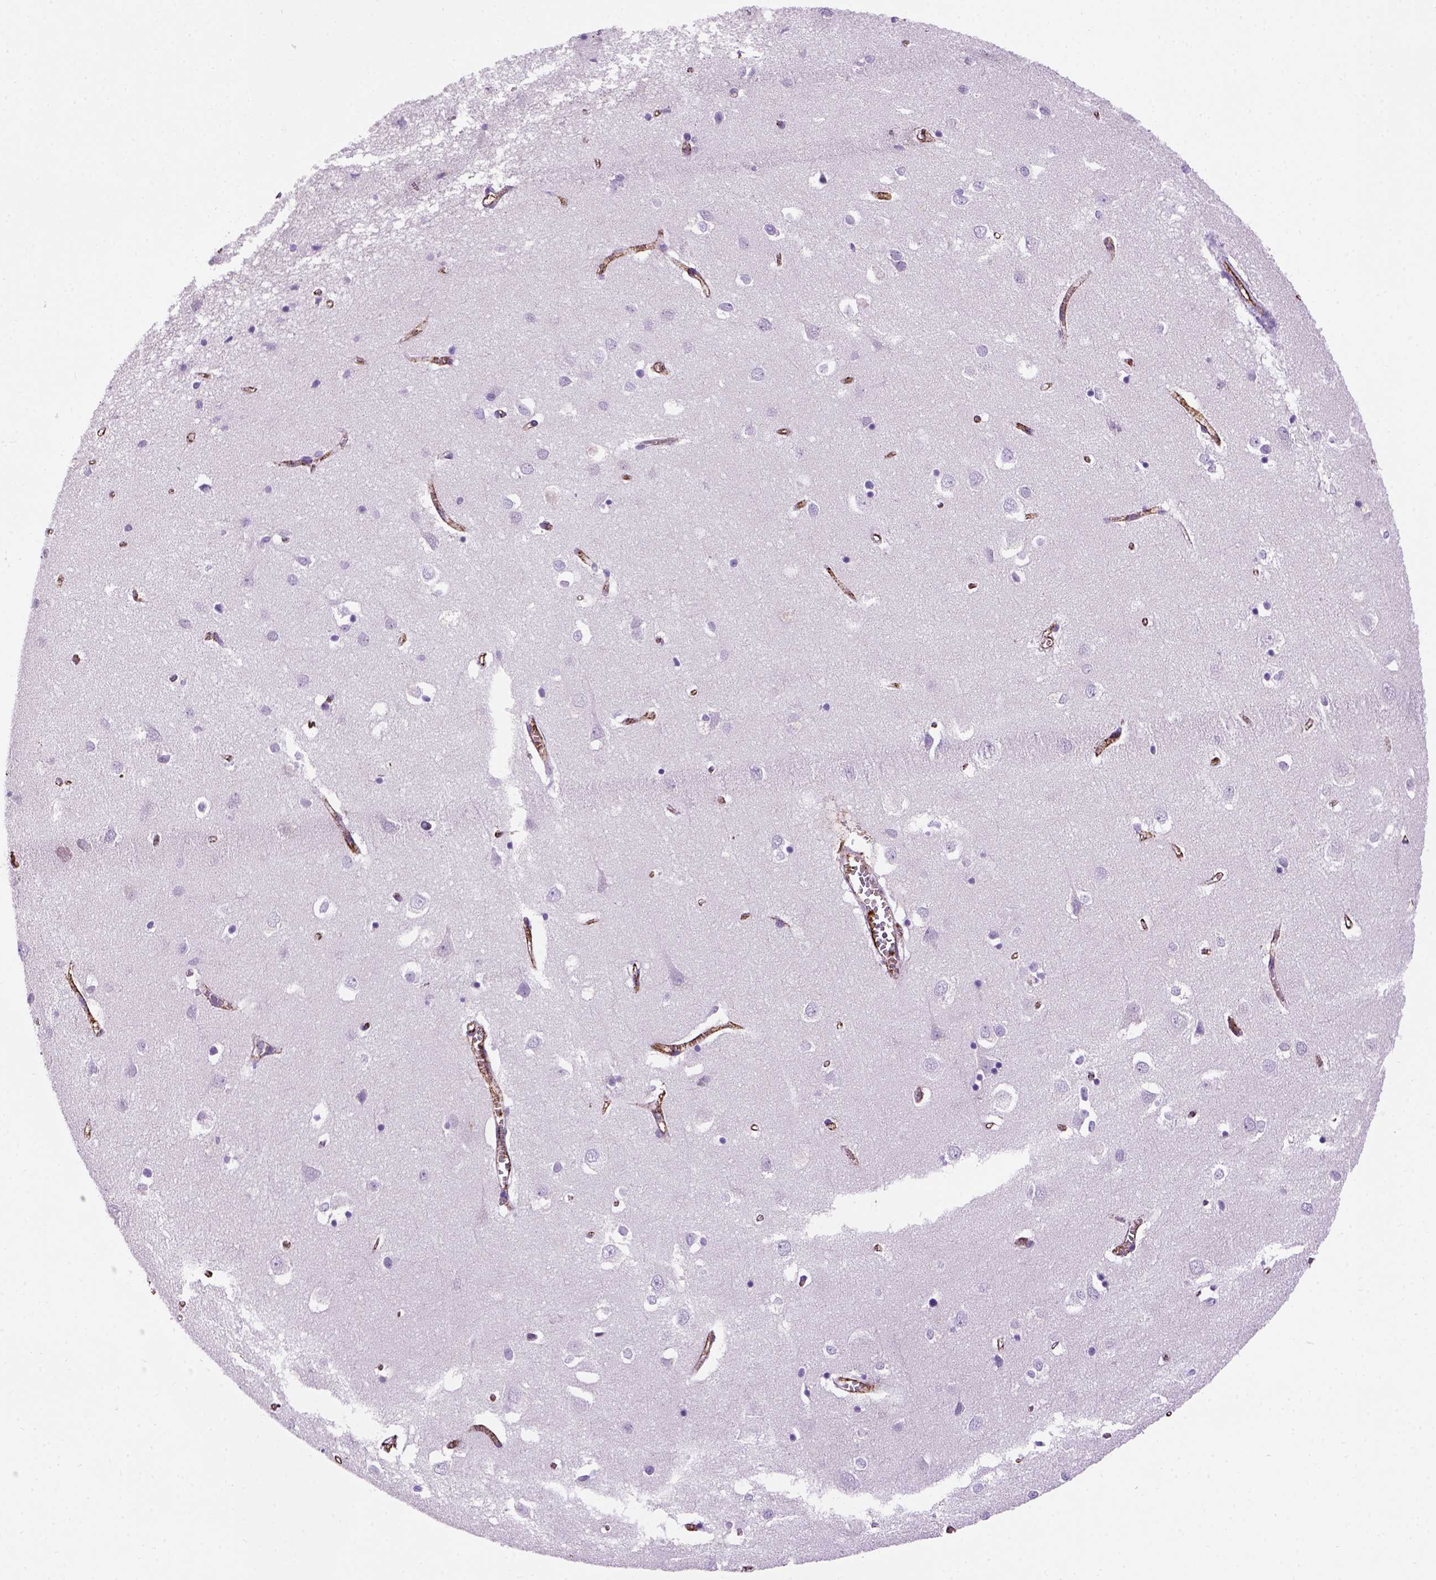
{"staining": {"intensity": "strong", "quantity": ">75%", "location": "cytoplasmic/membranous"}, "tissue": "cerebral cortex", "cell_type": "Endothelial cells", "image_type": "normal", "snomed": [{"axis": "morphology", "description": "Normal tissue, NOS"}, {"axis": "topography", "description": "Cerebral cortex"}], "caption": "An immunohistochemistry (IHC) image of normal tissue is shown. Protein staining in brown highlights strong cytoplasmic/membranous positivity in cerebral cortex within endothelial cells.", "gene": "VWF", "patient": {"sex": "male", "age": 70}}